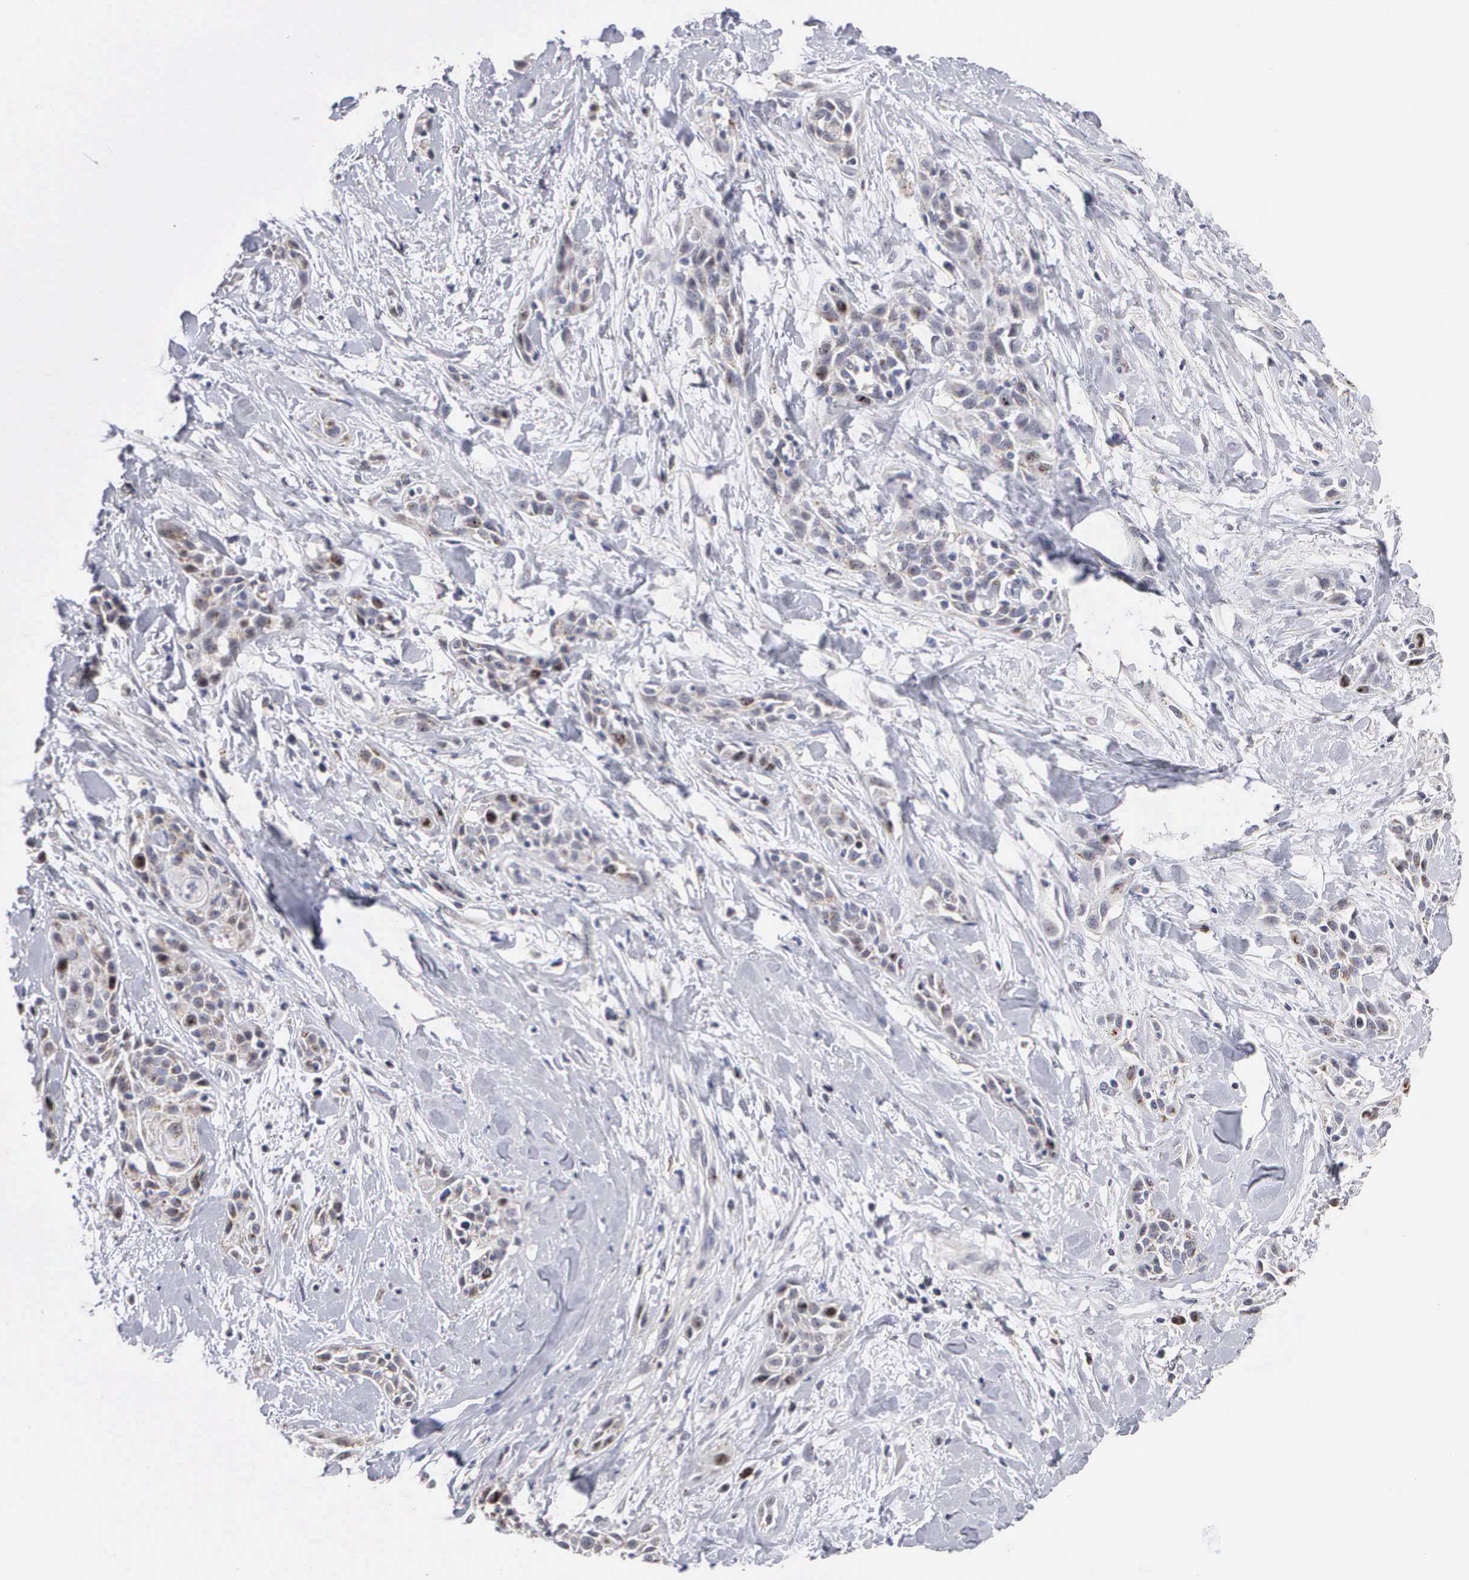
{"staining": {"intensity": "negative", "quantity": "none", "location": "none"}, "tissue": "skin cancer", "cell_type": "Tumor cells", "image_type": "cancer", "snomed": [{"axis": "morphology", "description": "Squamous cell carcinoma, NOS"}, {"axis": "topography", "description": "Skin"}, {"axis": "topography", "description": "Anal"}], "caption": "Immunohistochemical staining of human squamous cell carcinoma (skin) demonstrates no significant expression in tumor cells. (DAB (3,3'-diaminobenzidine) IHC, high magnification).", "gene": "KDM6A", "patient": {"sex": "male", "age": 64}}